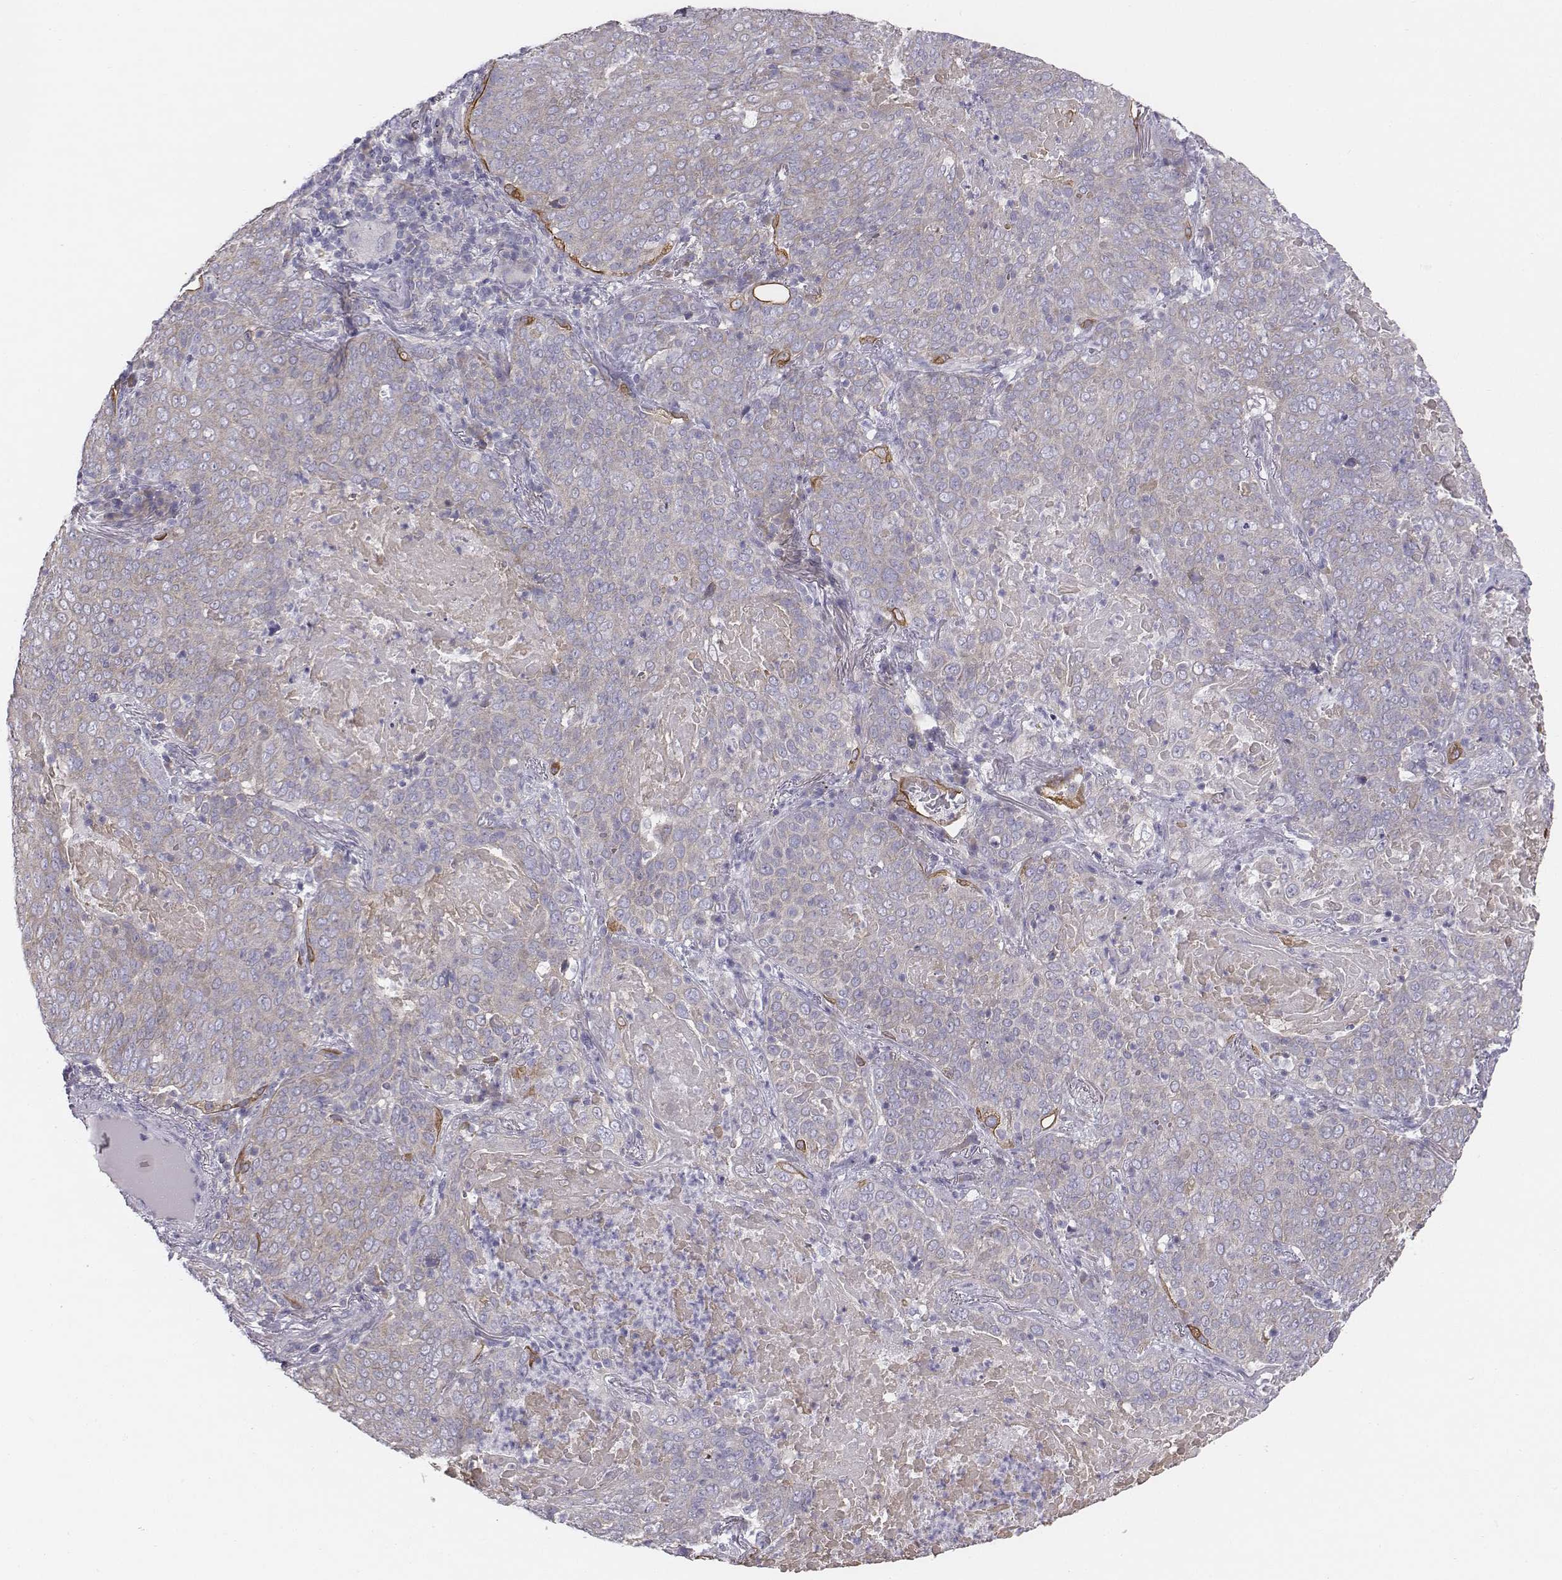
{"staining": {"intensity": "negative", "quantity": "none", "location": "none"}, "tissue": "lung cancer", "cell_type": "Tumor cells", "image_type": "cancer", "snomed": [{"axis": "morphology", "description": "Squamous cell carcinoma, NOS"}, {"axis": "topography", "description": "Lung"}], "caption": "Lung cancer was stained to show a protein in brown. There is no significant staining in tumor cells. Brightfield microscopy of immunohistochemistry (IHC) stained with DAB (3,3'-diaminobenzidine) (brown) and hematoxylin (blue), captured at high magnification.", "gene": "CHST14", "patient": {"sex": "male", "age": 82}}